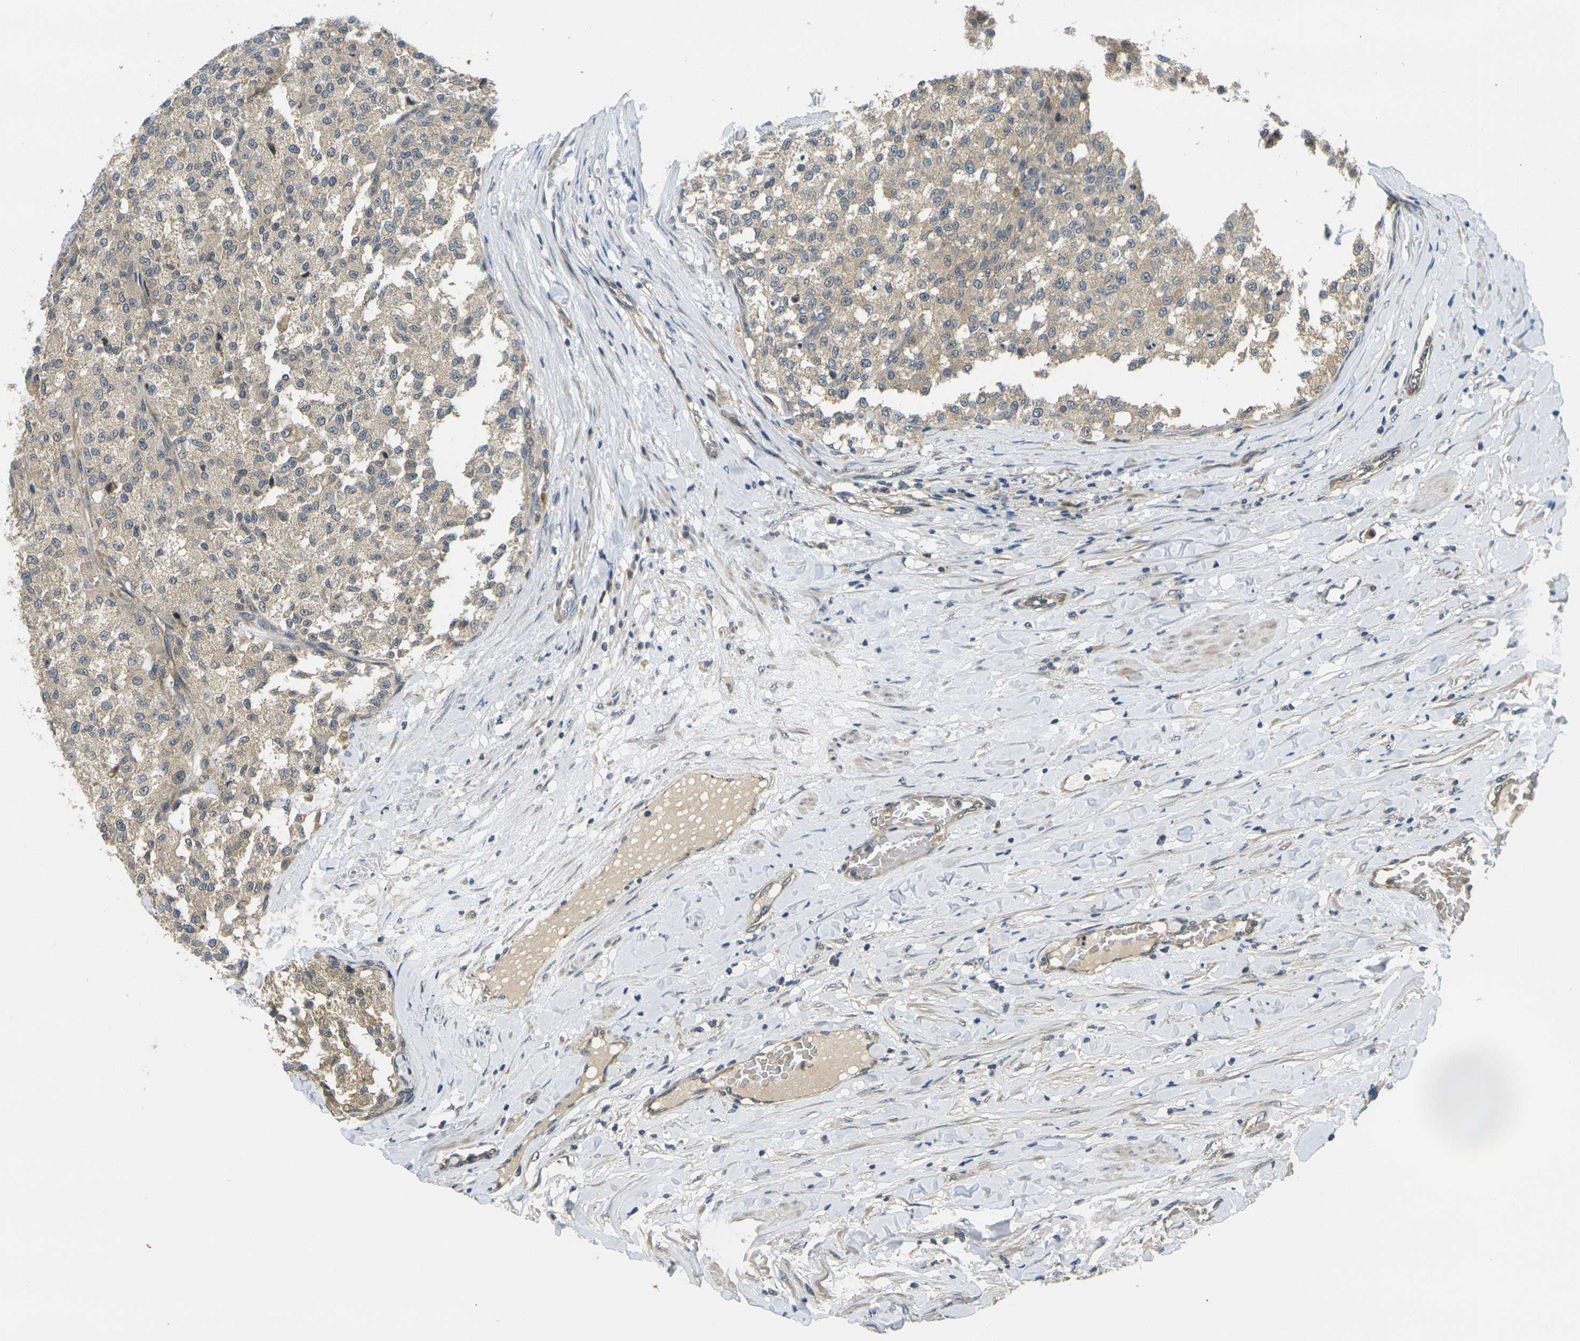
{"staining": {"intensity": "weak", "quantity": ">75%", "location": "cytoplasmic/membranous"}, "tissue": "testis cancer", "cell_type": "Tumor cells", "image_type": "cancer", "snomed": [{"axis": "morphology", "description": "Seminoma, NOS"}, {"axis": "topography", "description": "Testis"}], "caption": "Testis cancer stained with IHC exhibits weak cytoplasmic/membranous staining in approximately >75% of tumor cells.", "gene": "MINAR2", "patient": {"sex": "male", "age": 59}}